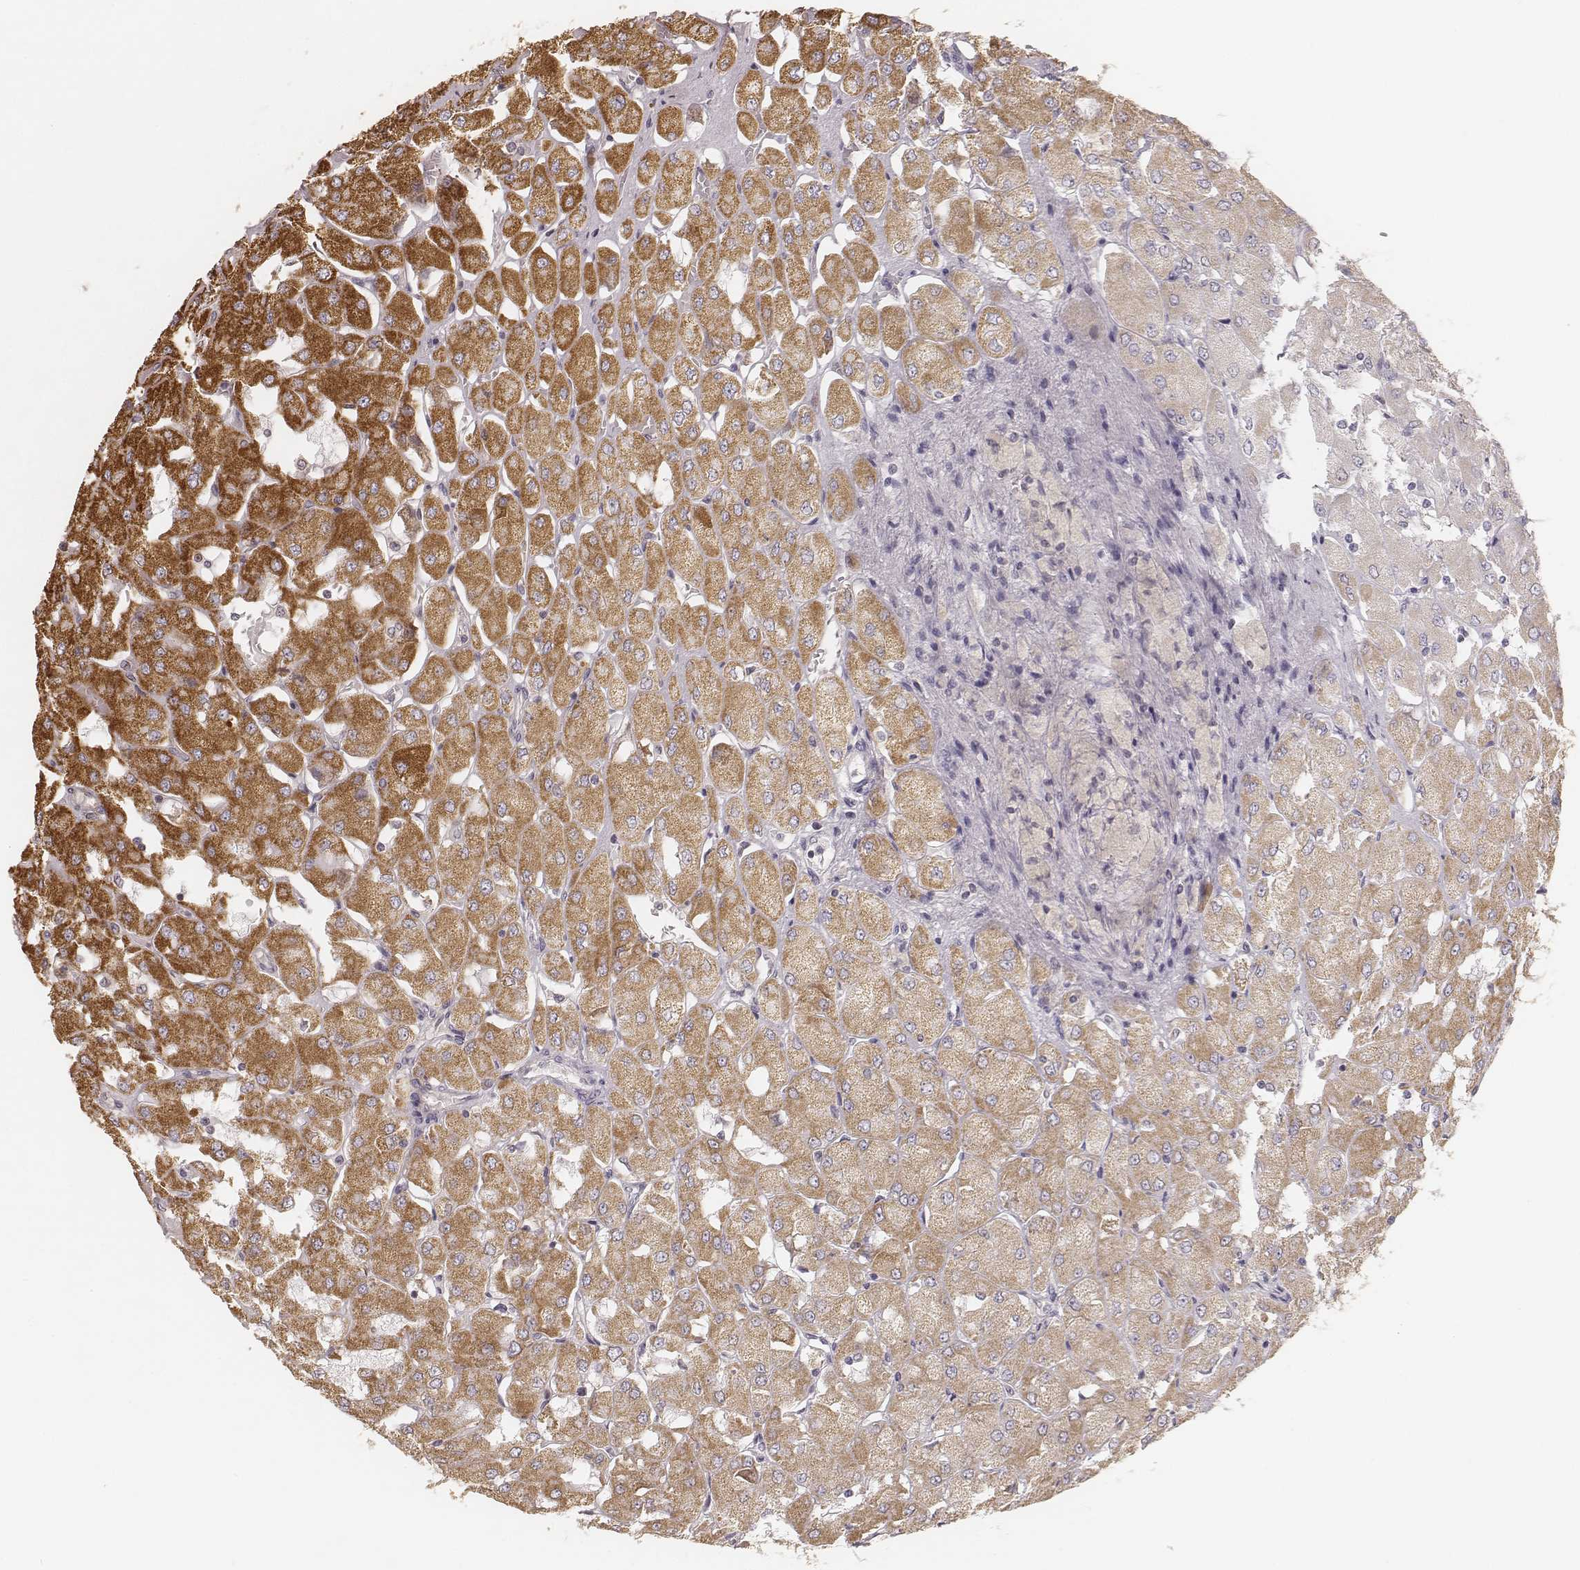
{"staining": {"intensity": "moderate", "quantity": ">75%", "location": "cytoplasmic/membranous"}, "tissue": "renal cancer", "cell_type": "Tumor cells", "image_type": "cancer", "snomed": [{"axis": "morphology", "description": "Adenocarcinoma, NOS"}, {"axis": "topography", "description": "Kidney"}], "caption": "Immunohistochemistry (DAB) staining of human adenocarcinoma (renal) displays moderate cytoplasmic/membranous protein expression in approximately >75% of tumor cells. (brown staining indicates protein expression, while blue staining denotes nuclei).", "gene": "CS", "patient": {"sex": "male", "age": 72}}